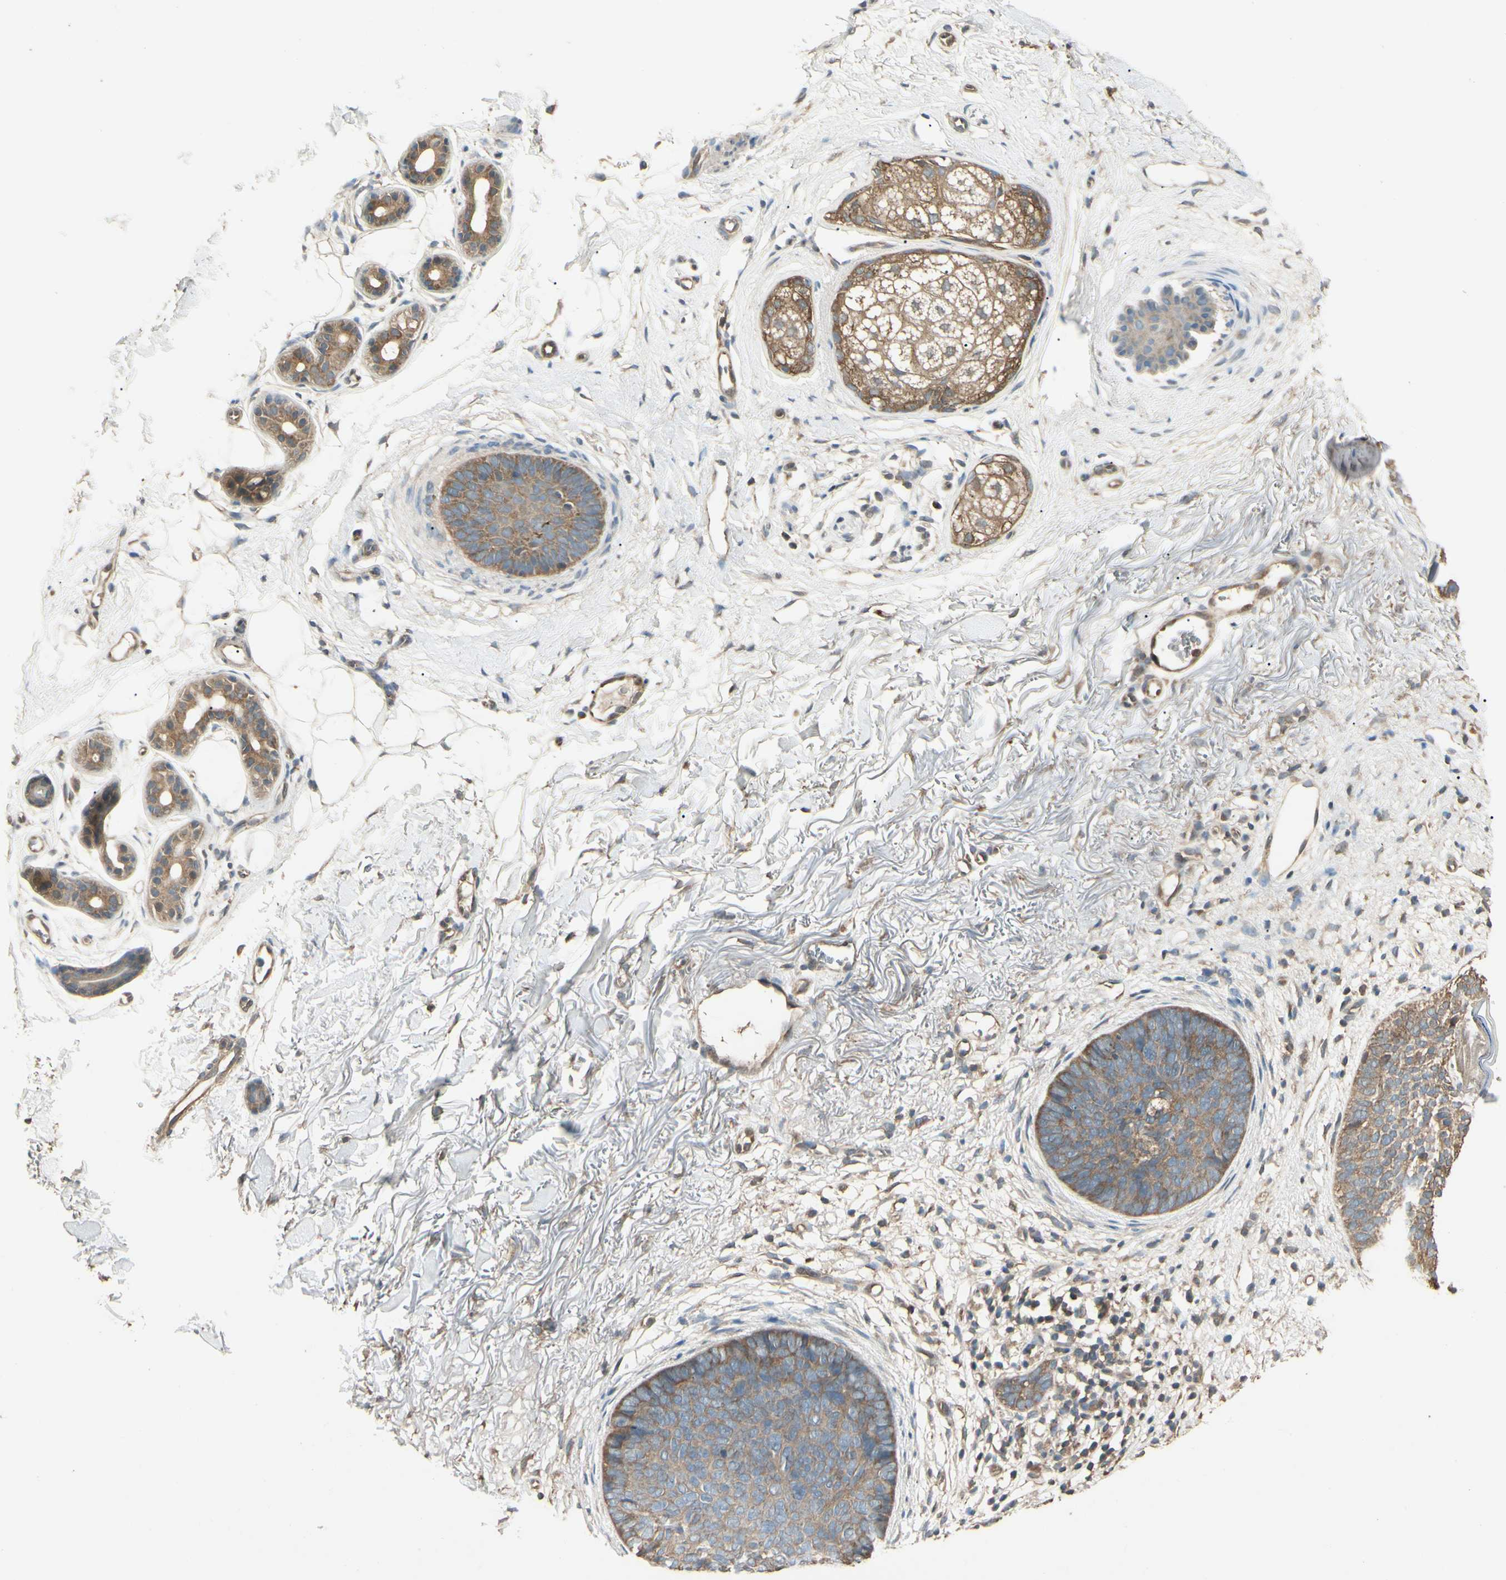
{"staining": {"intensity": "moderate", "quantity": ">75%", "location": "cytoplasmic/membranous"}, "tissue": "skin cancer", "cell_type": "Tumor cells", "image_type": "cancer", "snomed": [{"axis": "morphology", "description": "Basal cell carcinoma"}, {"axis": "topography", "description": "Skin"}], "caption": "This is an image of immunohistochemistry staining of skin cancer (basal cell carcinoma), which shows moderate expression in the cytoplasmic/membranous of tumor cells.", "gene": "CCT7", "patient": {"sex": "female", "age": 70}}